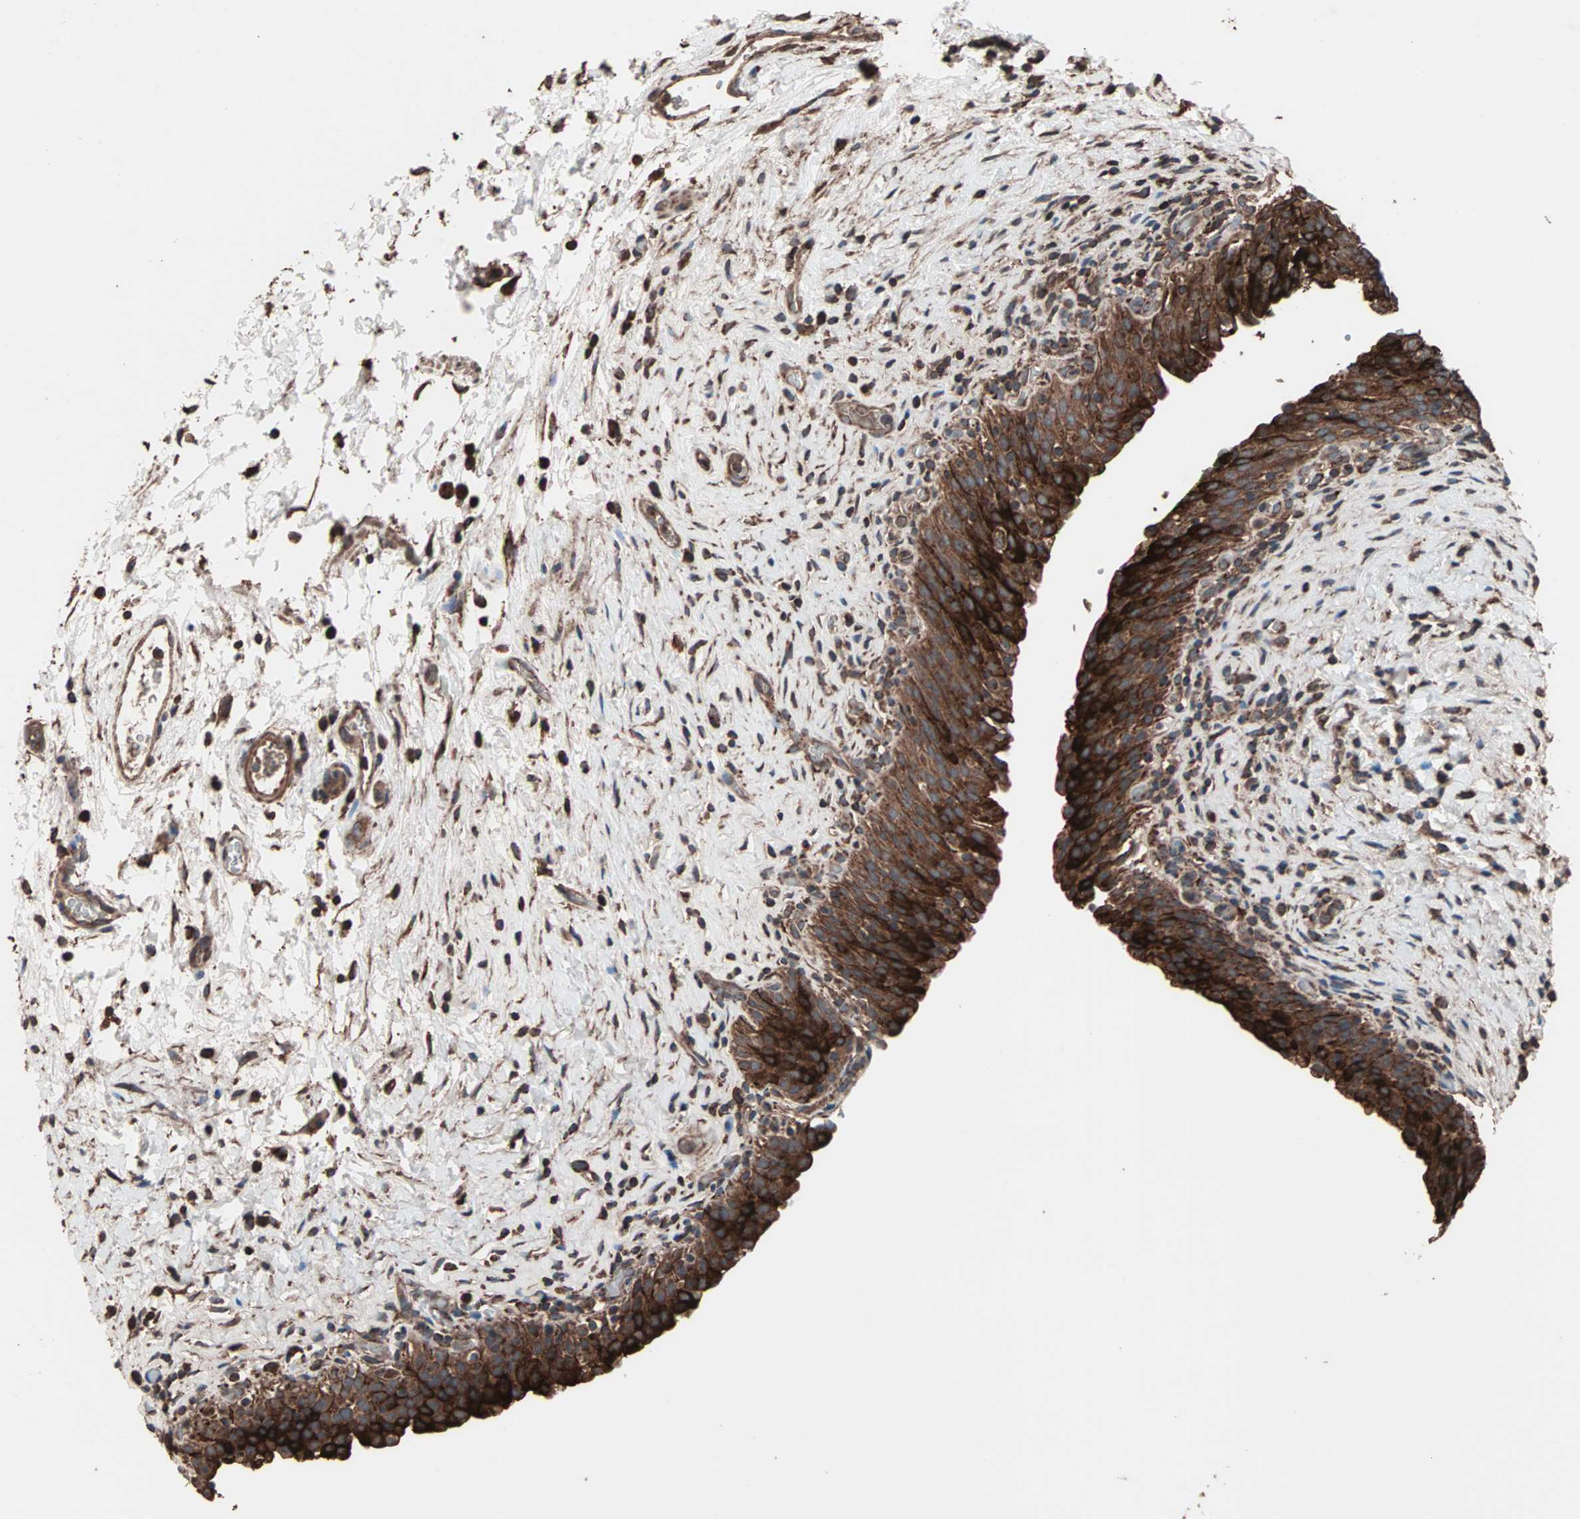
{"staining": {"intensity": "strong", "quantity": ">75%", "location": "cytoplasmic/membranous"}, "tissue": "urinary bladder", "cell_type": "Urothelial cells", "image_type": "normal", "snomed": [{"axis": "morphology", "description": "Normal tissue, NOS"}, {"axis": "topography", "description": "Urinary bladder"}], "caption": "Immunohistochemistry (DAB) staining of benign urinary bladder shows strong cytoplasmic/membranous protein expression in about >75% of urothelial cells.", "gene": "MRPL2", "patient": {"sex": "male", "age": 51}}